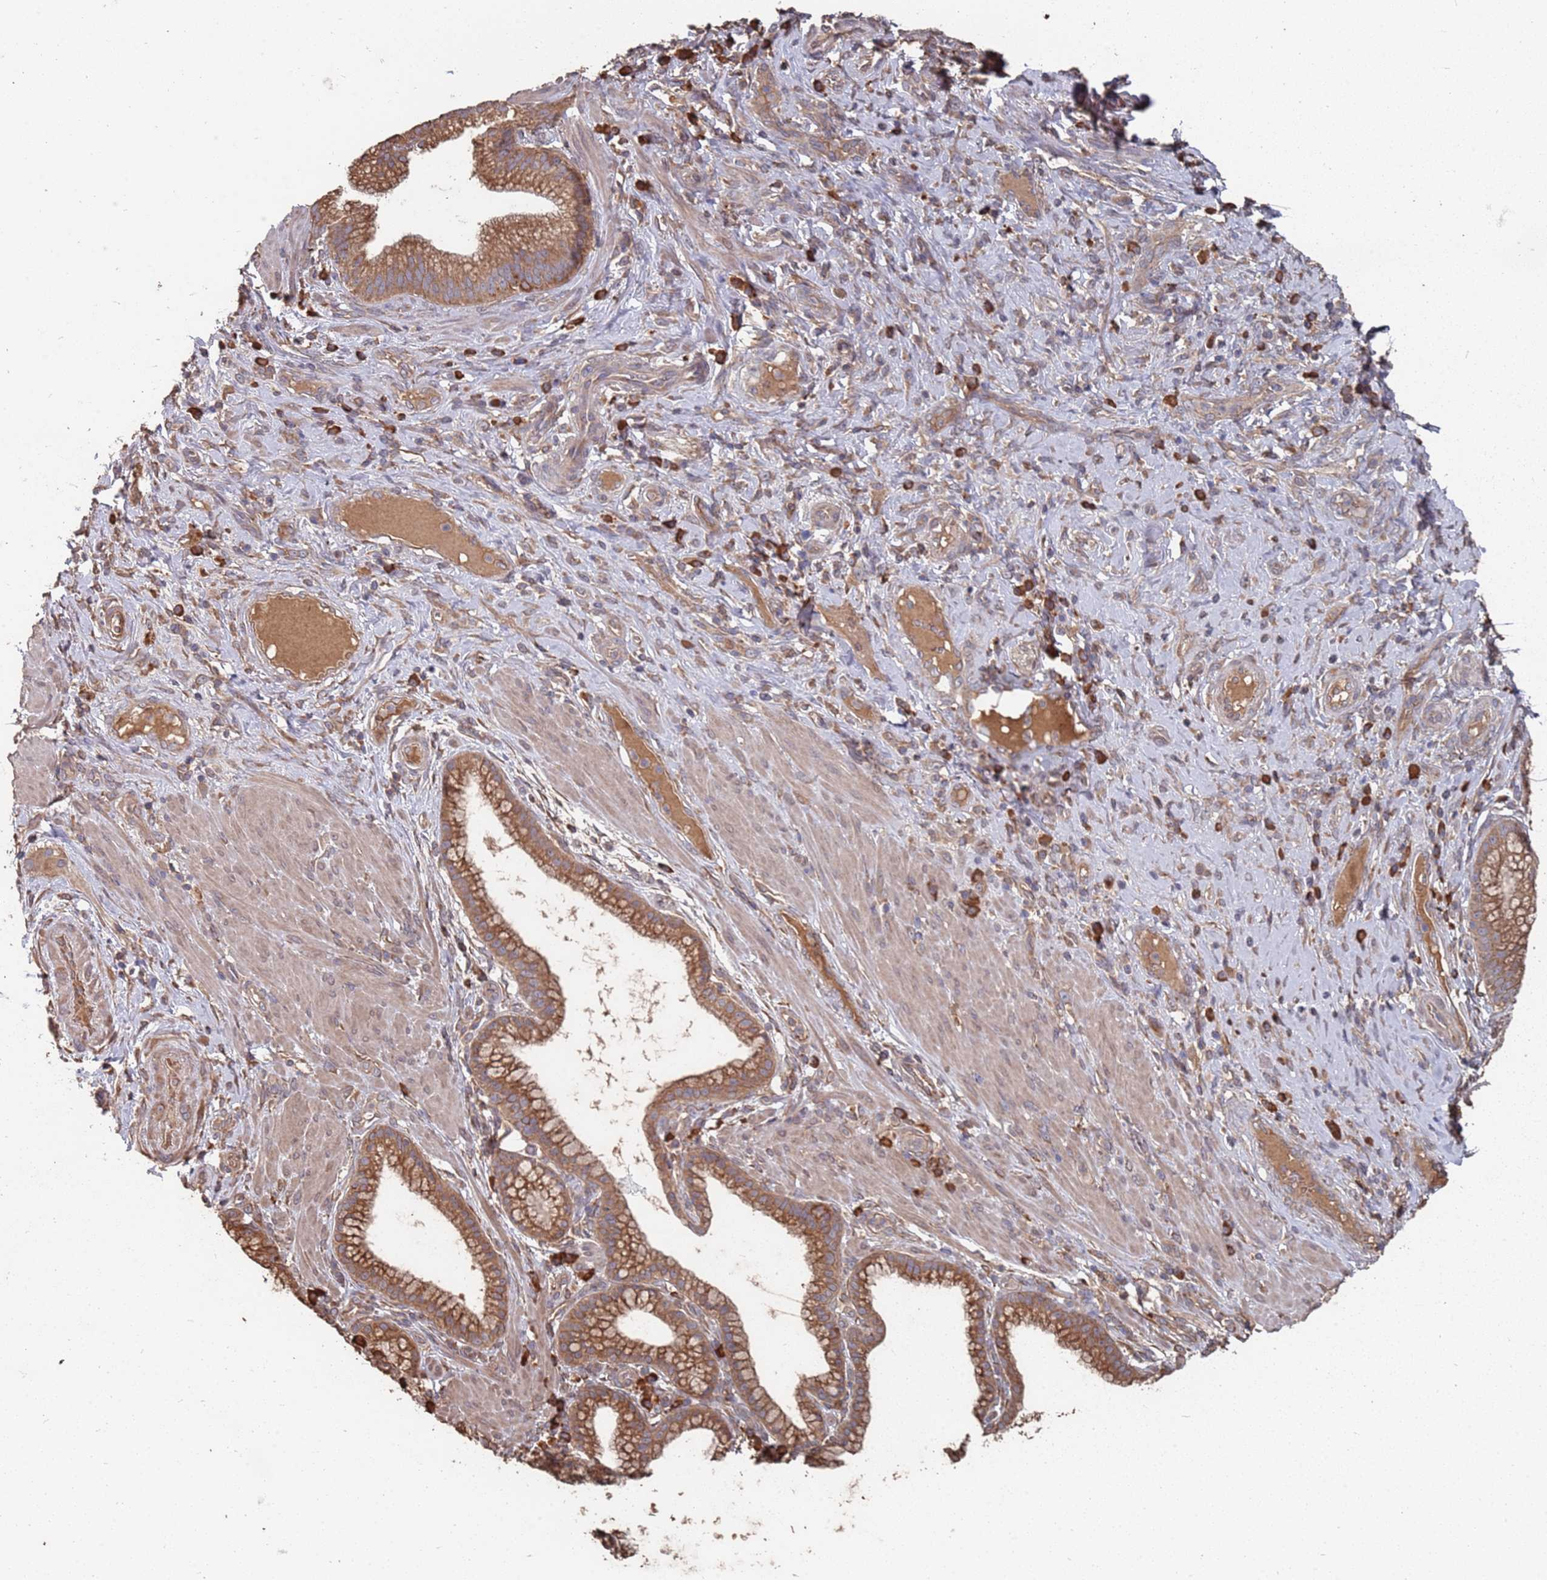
{"staining": {"intensity": "strong", "quantity": ">75%", "location": "cytoplasmic/membranous"}, "tissue": "pancreatic cancer", "cell_type": "Tumor cells", "image_type": "cancer", "snomed": [{"axis": "morphology", "description": "Adenocarcinoma, NOS"}, {"axis": "topography", "description": "Pancreas"}], "caption": "Protein analysis of pancreatic adenocarcinoma tissue exhibits strong cytoplasmic/membranous expression in about >75% of tumor cells.", "gene": "ATG5", "patient": {"sex": "male", "age": 72}}